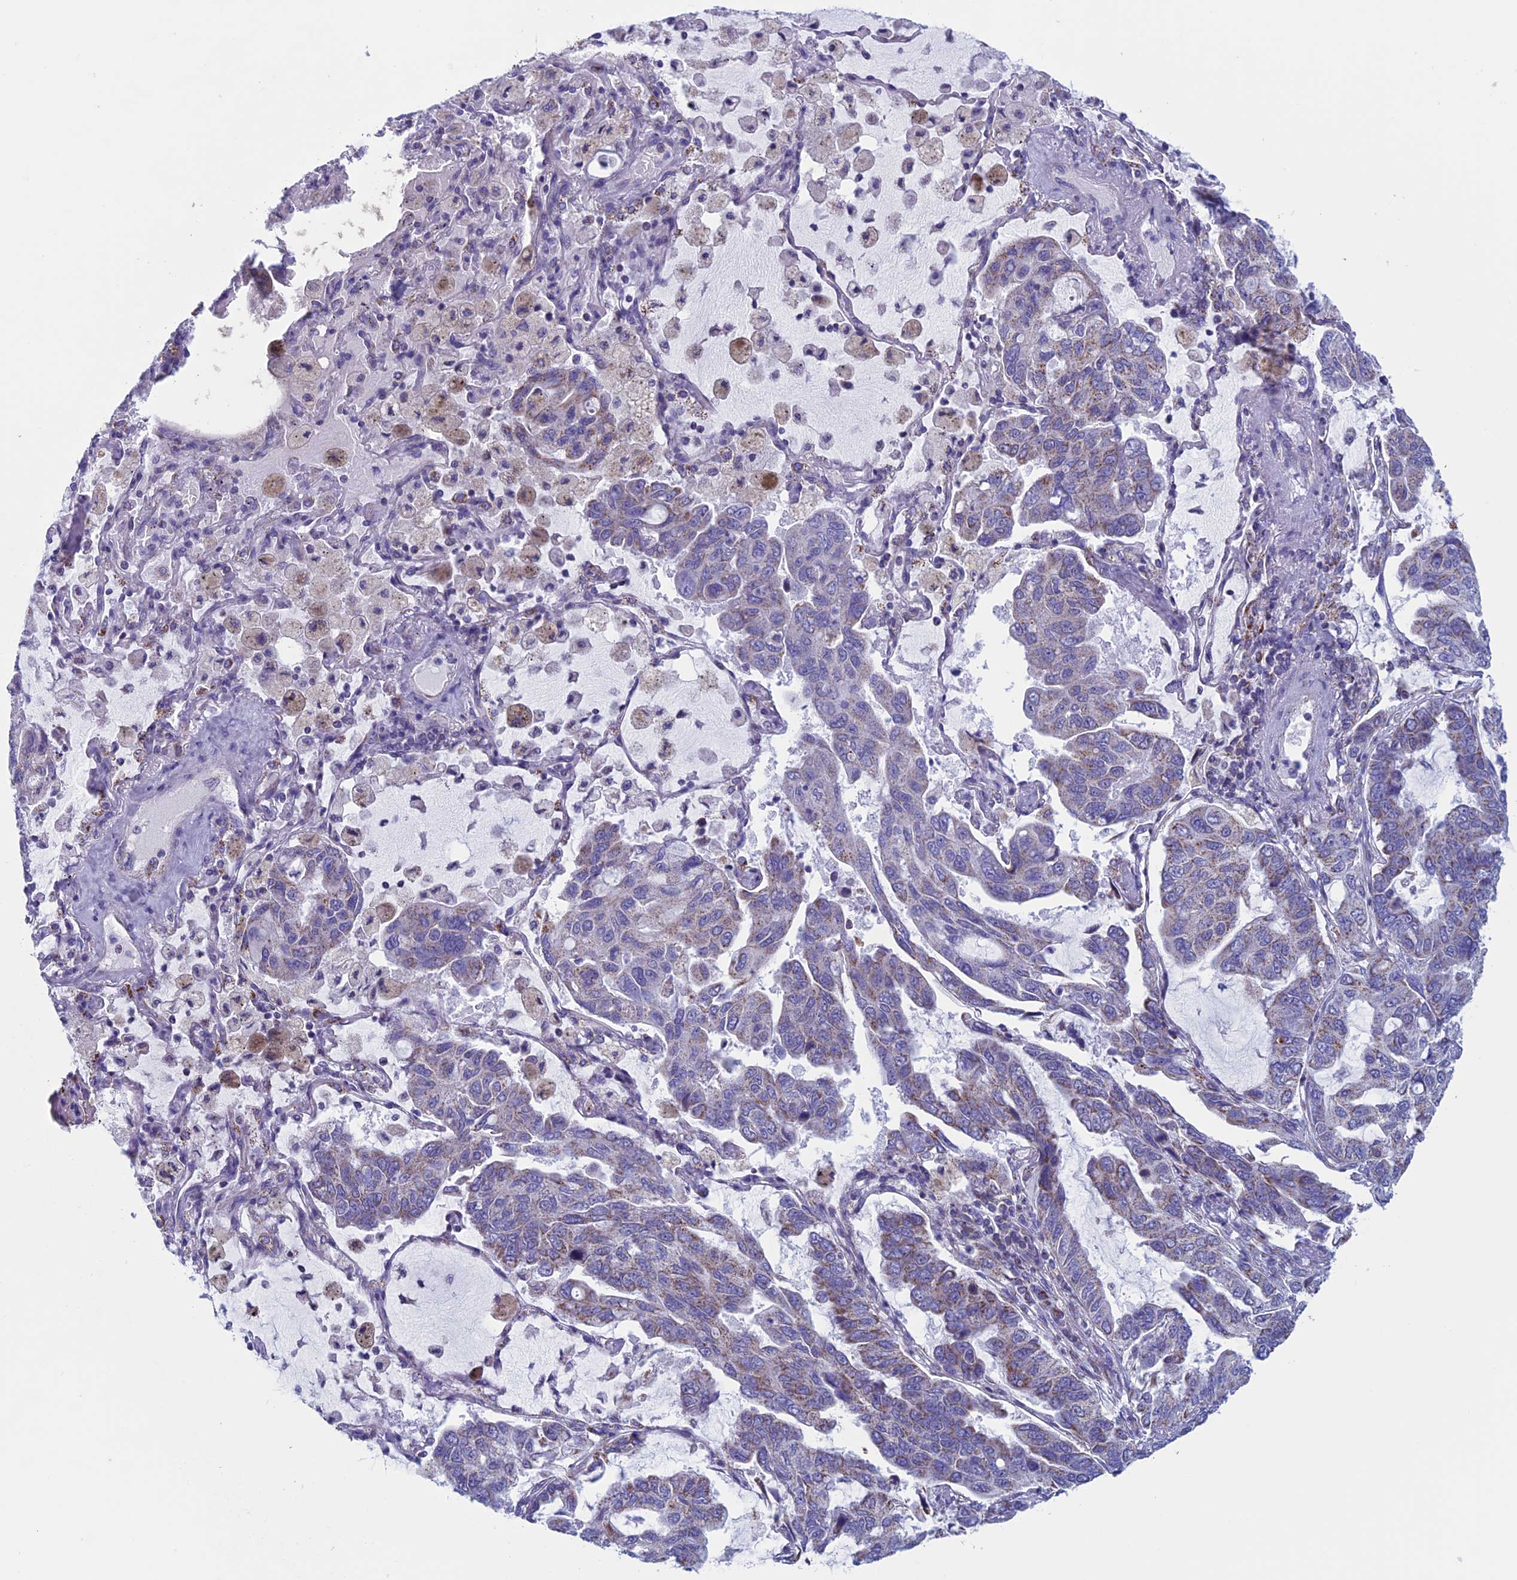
{"staining": {"intensity": "moderate", "quantity": "<25%", "location": "cytoplasmic/membranous"}, "tissue": "lung cancer", "cell_type": "Tumor cells", "image_type": "cancer", "snomed": [{"axis": "morphology", "description": "Adenocarcinoma, NOS"}, {"axis": "topography", "description": "Lung"}], "caption": "There is low levels of moderate cytoplasmic/membranous staining in tumor cells of lung cancer (adenocarcinoma), as demonstrated by immunohistochemical staining (brown color).", "gene": "NDUFB9", "patient": {"sex": "male", "age": 64}}